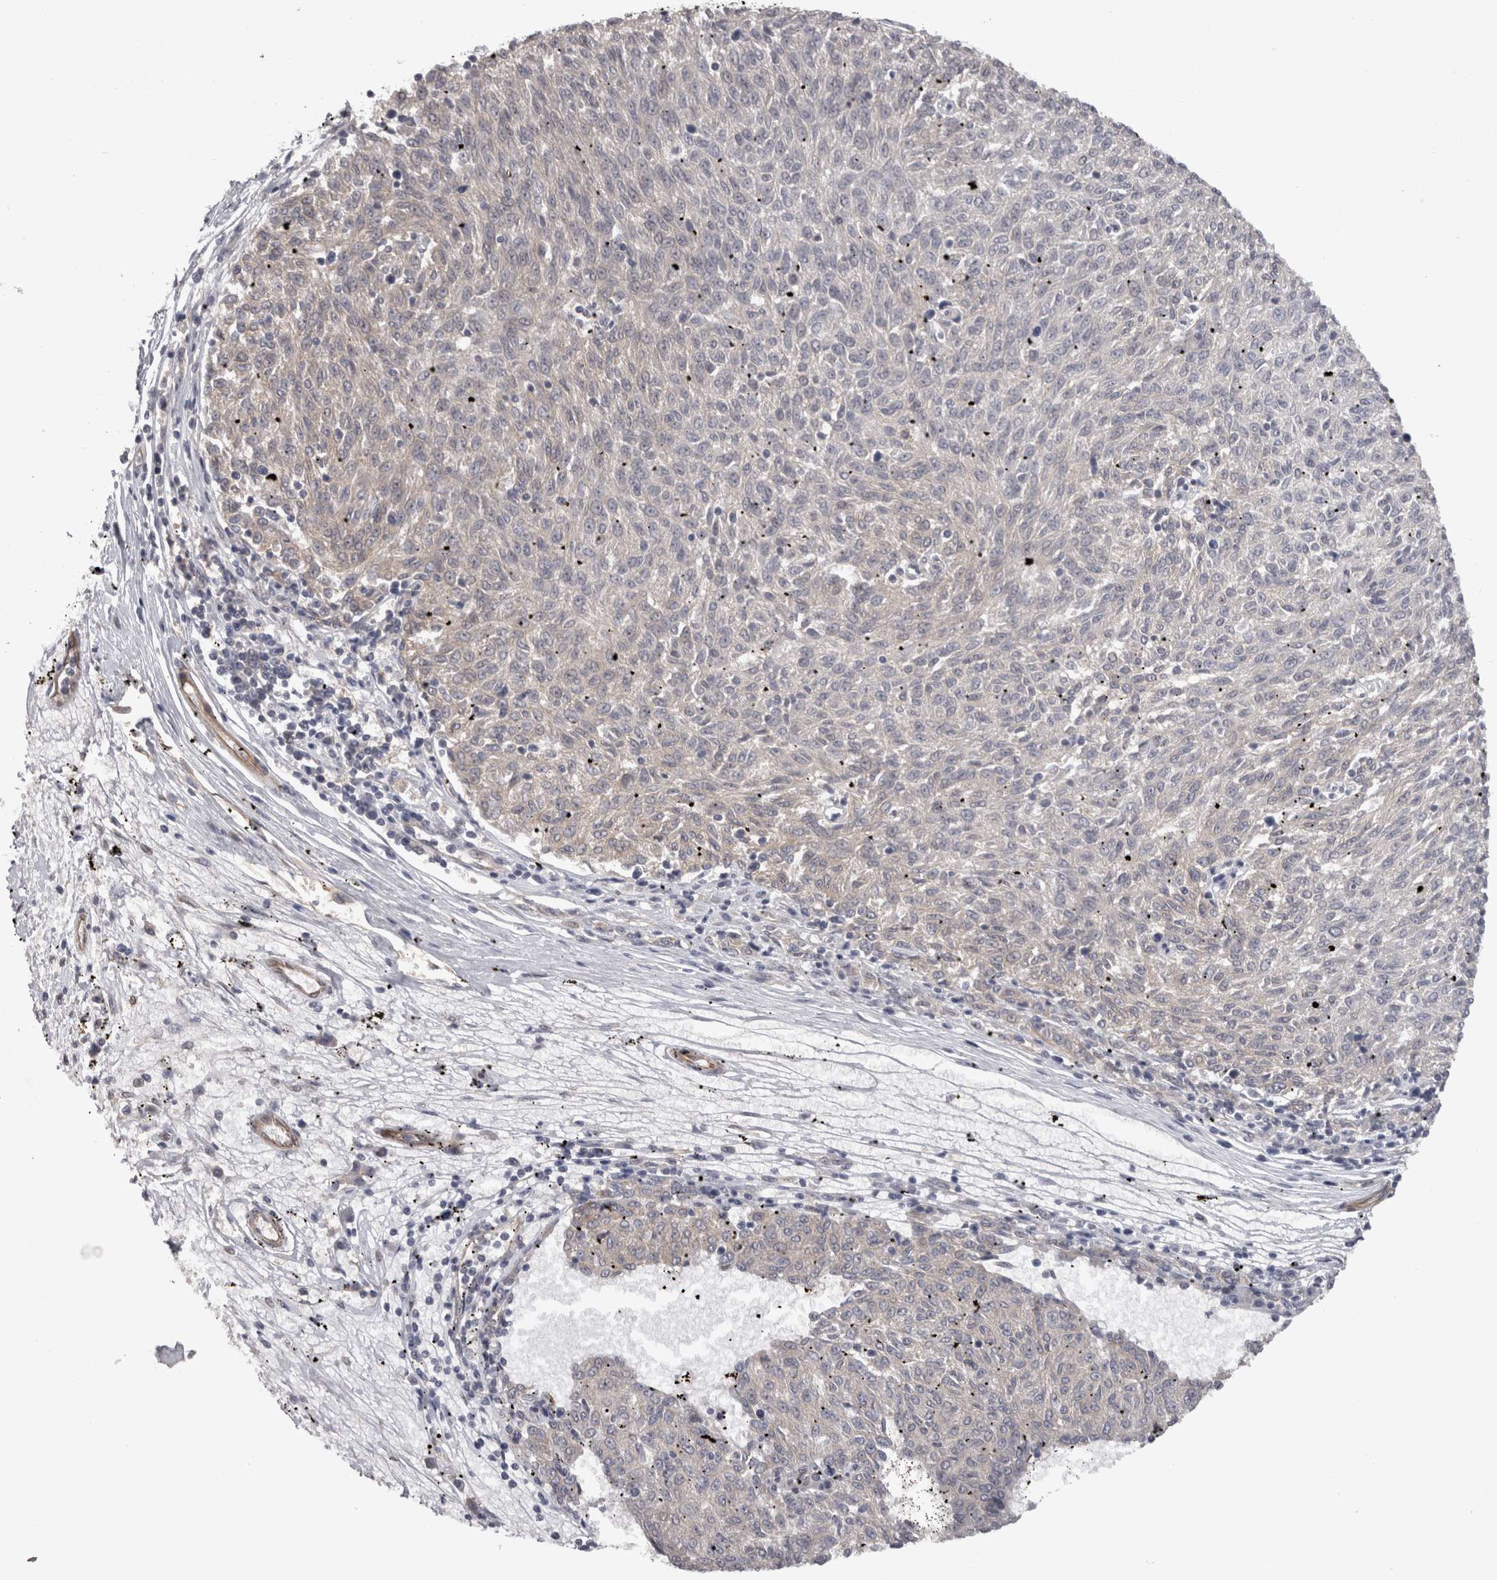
{"staining": {"intensity": "negative", "quantity": "none", "location": "none"}, "tissue": "melanoma", "cell_type": "Tumor cells", "image_type": "cancer", "snomed": [{"axis": "morphology", "description": "Malignant melanoma, NOS"}, {"axis": "topography", "description": "Skin"}], "caption": "Immunohistochemical staining of malignant melanoma reveals no significant positivity in tumor cells.", "gene": "RMDN1", "patient": {"sex": "female", "age": 72}}